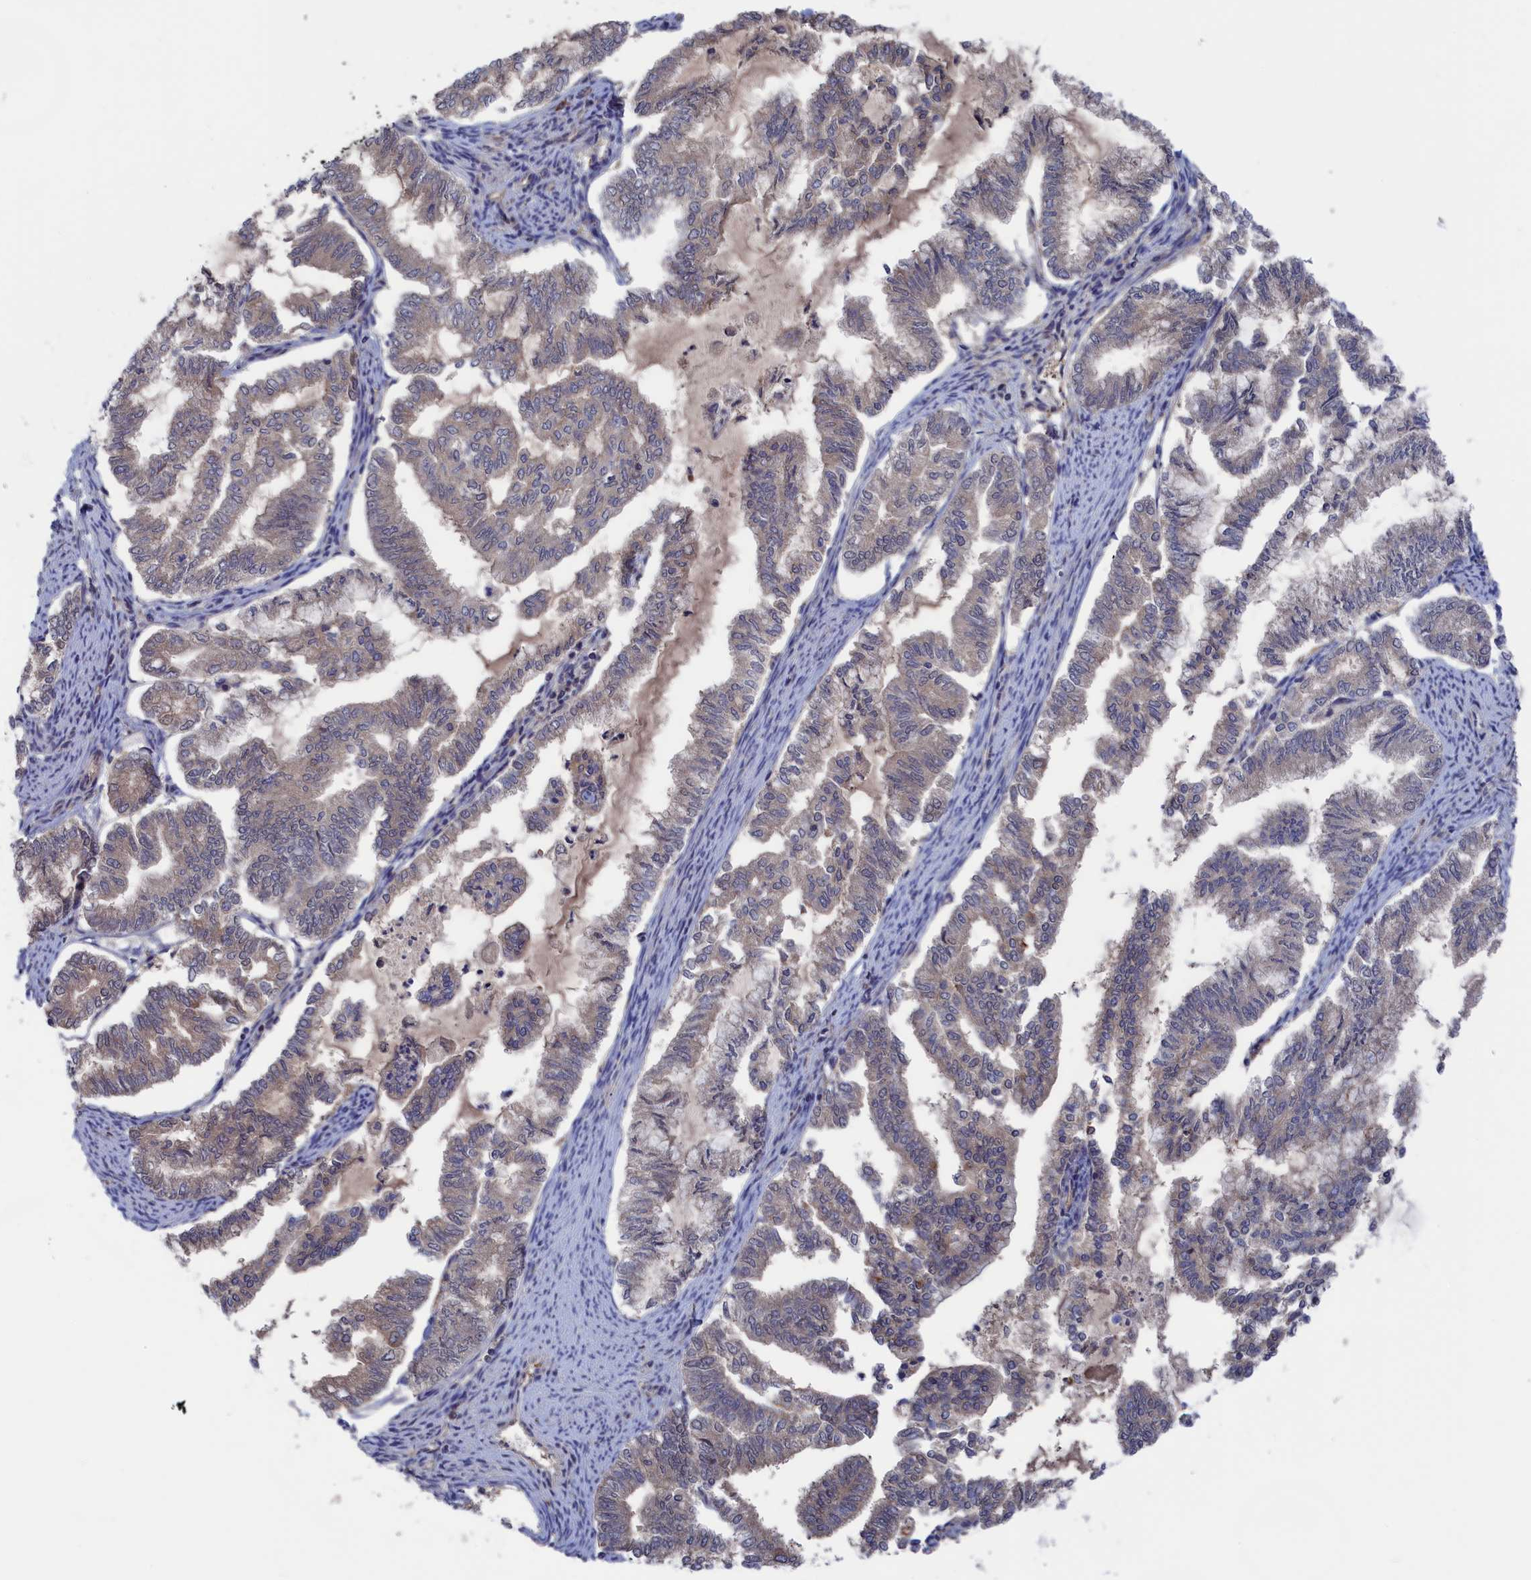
{"staining": {"intensity": "weak", "quantity": "<25%", "location": "cytoplasmic/membranous"}, "tissue": "endometrial cancer", "cell_type": "Tumor cells", "image_type": "cancer", "snomed": [{"axis": "morphology", "description": "Adenocarcinoma, NOS"}, {"axis": "topography", "description": "Endometrium"}], "caption": "There is no significant expression in tumor cells of endometrial adenocarcinoma.", "gene": "NUTF2", "patient": {"sex": "female", "age": 79}}